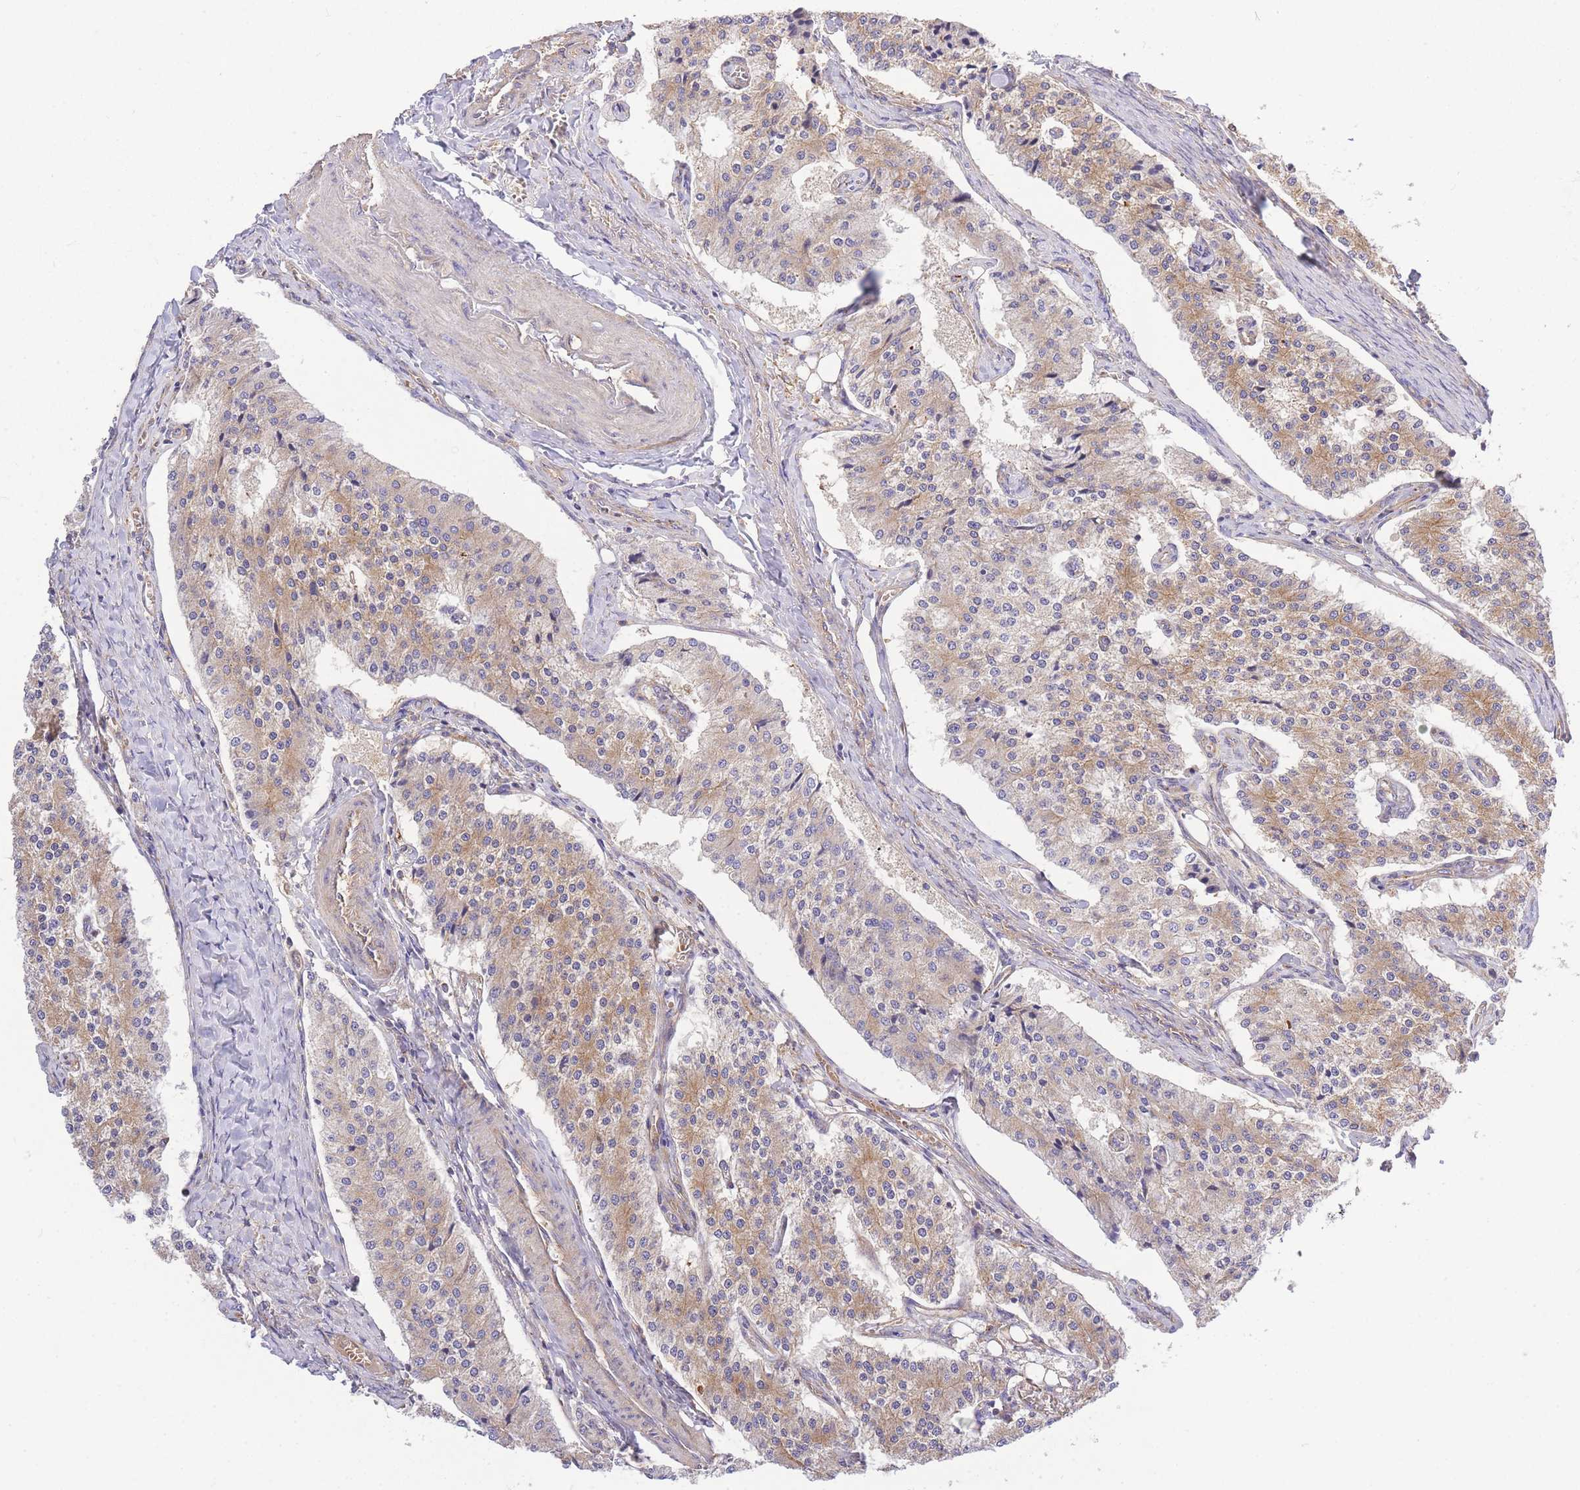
{"staining": {"intensity": "weak", "quantity": "25%-75%", "location": "cytoplasmic/membranous"}, "tissue": "carcinoid", "cell_type": "Tumor cells", "image_type": "cancer", "snomed": [{"axis": "morphology", "description": "Carcinoma, NOS"}, {"axis": "morphology", "description": "Carcinoid, malignant, NOS"}, {"axis": "topography", "description": "Urinary bladder"}], "caption": "Immunohistochemical staining of human carcinoid shows low levels of weak cytoplasmic/membranous protein expression in about 25%-75% of tumor cells.", "gene": "INSYN2B", "patient": {"sex": "male", "age": 57}}